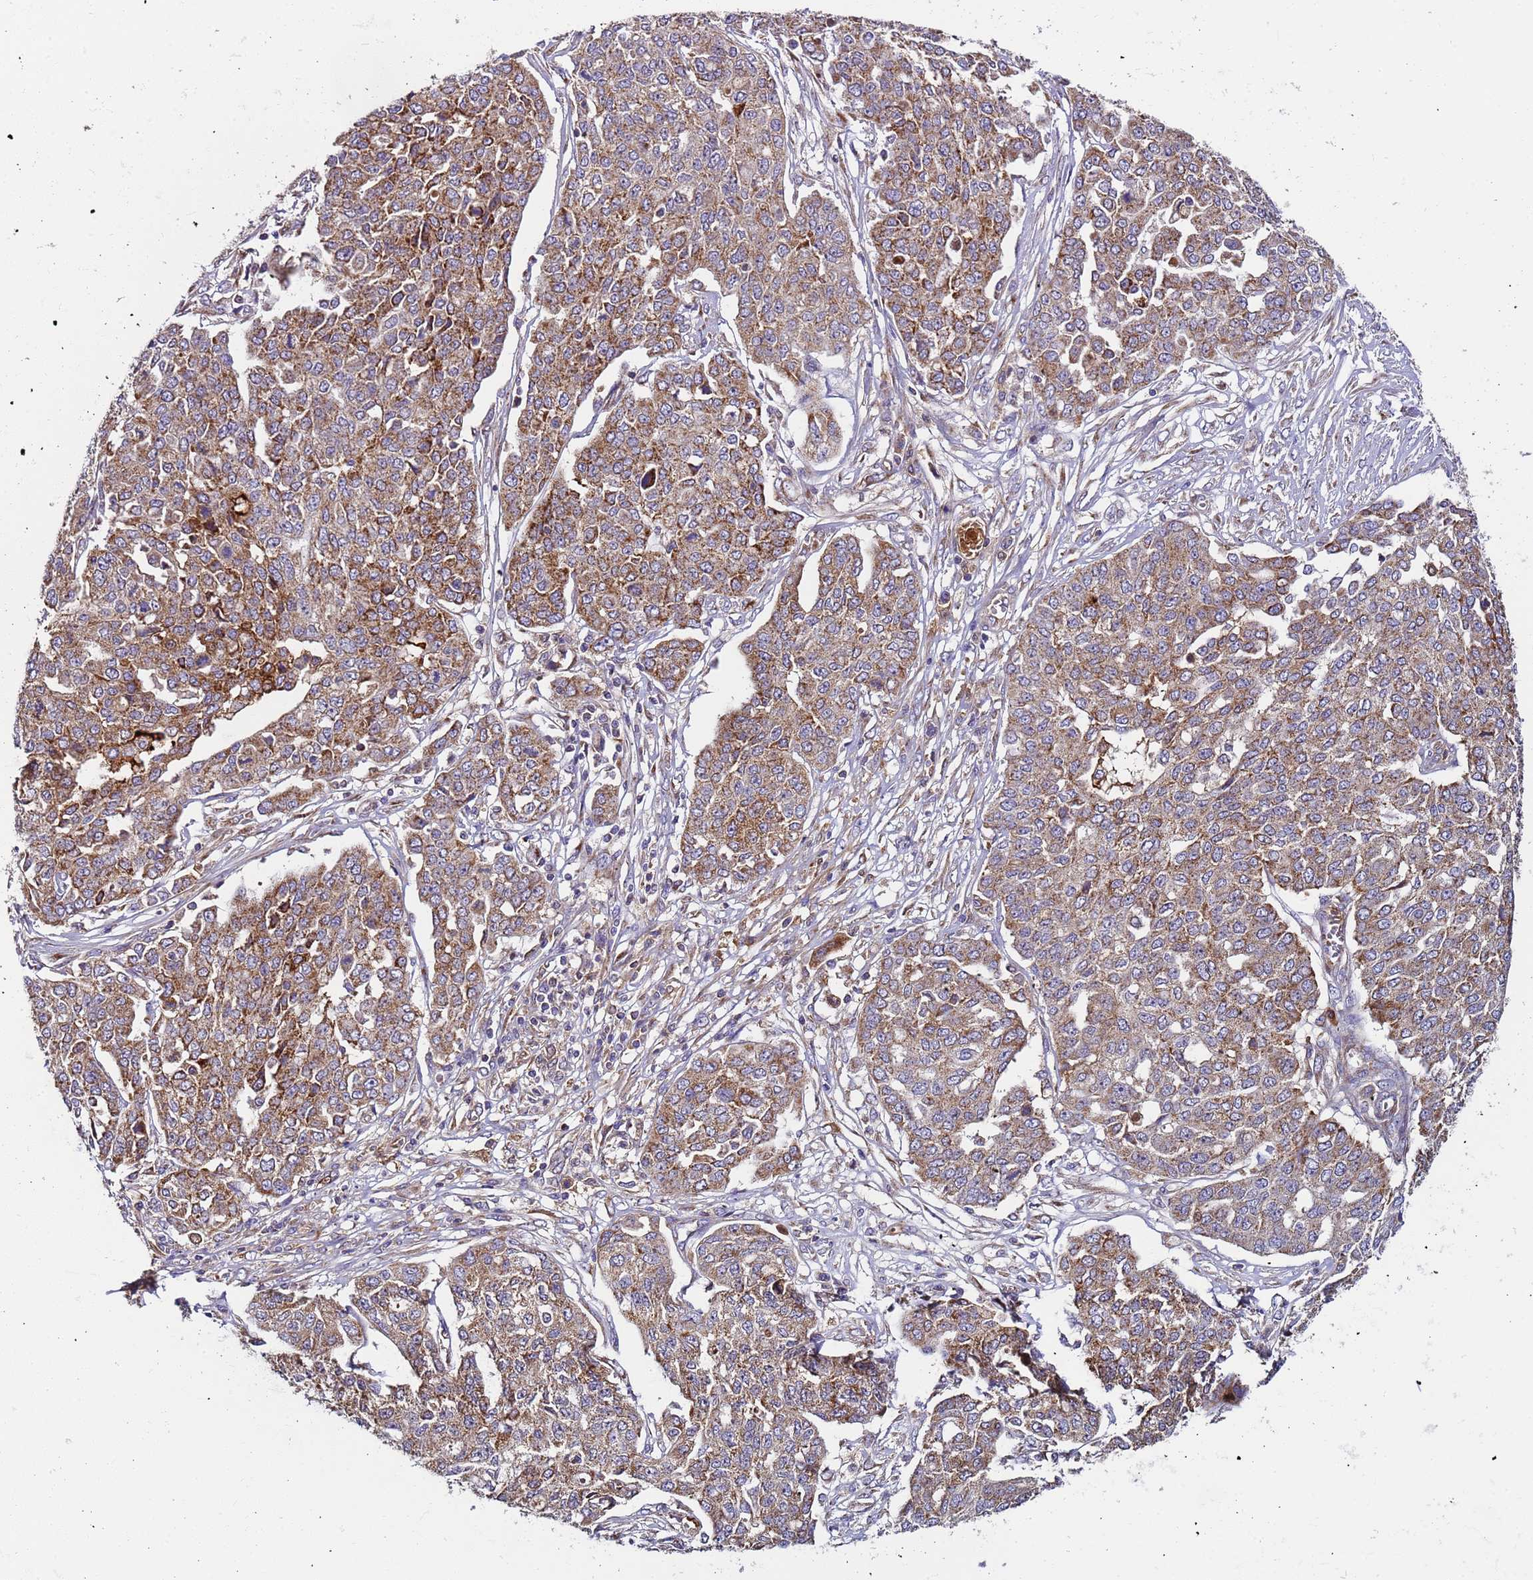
{"staining": {"intensity": "moderate", "quantity": ">75%", "location": "cytoplasmic/membranous"}, "tissue": "ovarian cancer", "cell_type": "Tumor cells", "image_type": "cancer", "snomed": [{"axis": "morphology", "description": "Cystadenocarcinoma, serous, NOS"}, {"axis": "topography", "description": "Soft tissue"}, {"axis": "topography", "description": "Ovary"}], "caption": "Moderate cytoplasmic/membranous positivity for a protein is identified in about >75% of tumor cells of ovarian serous cystadenocarcinoma using IHC.", "gene": "TMEM126A", "patient": {"sex": "female", "age": 57}}